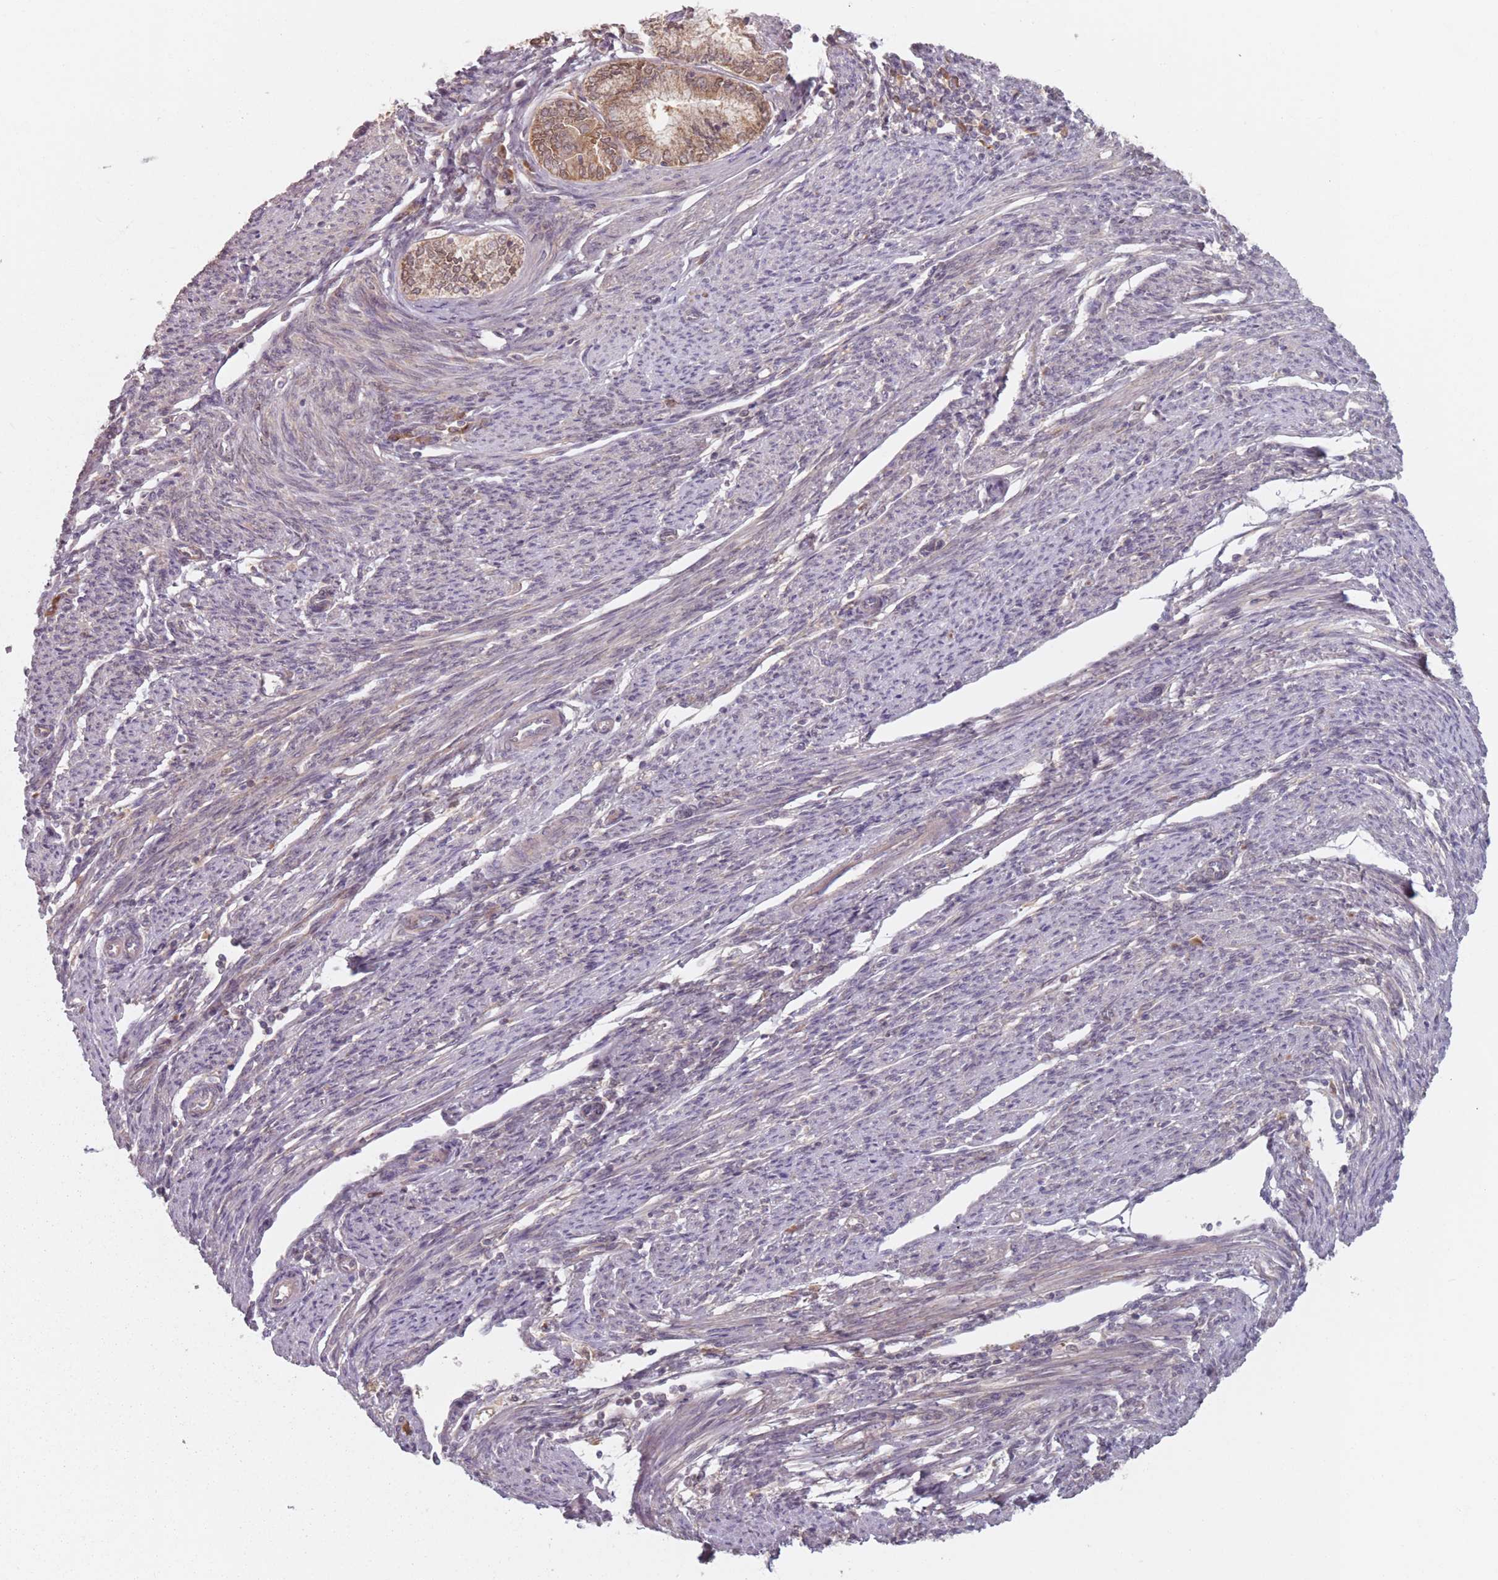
{"staining": {"intensity": "moderate", "quantity": ">75%", "location": "cytoplasmic/membranous,nuclear"}, "tissue": "endometrial cancer", "cell_type": "Tumor cells", "image_type": "cancer", "snomed": [{"axis": "morphology", "description": "Adenocarcinoma, NOS"}, {"axis": "topography", "description": "Endometrium"}], "caption": "The immunohistochemical stain highlights moderate cytoplasmic/membranous and nuclear positivity in tumor cells of endometrial cancer (adenocarcinoma) tissue. (Brightfield microscopy of DAB IHC at high magnification).", "gene": "NAXE", "patient": {"sex": "female", "age": 79}}